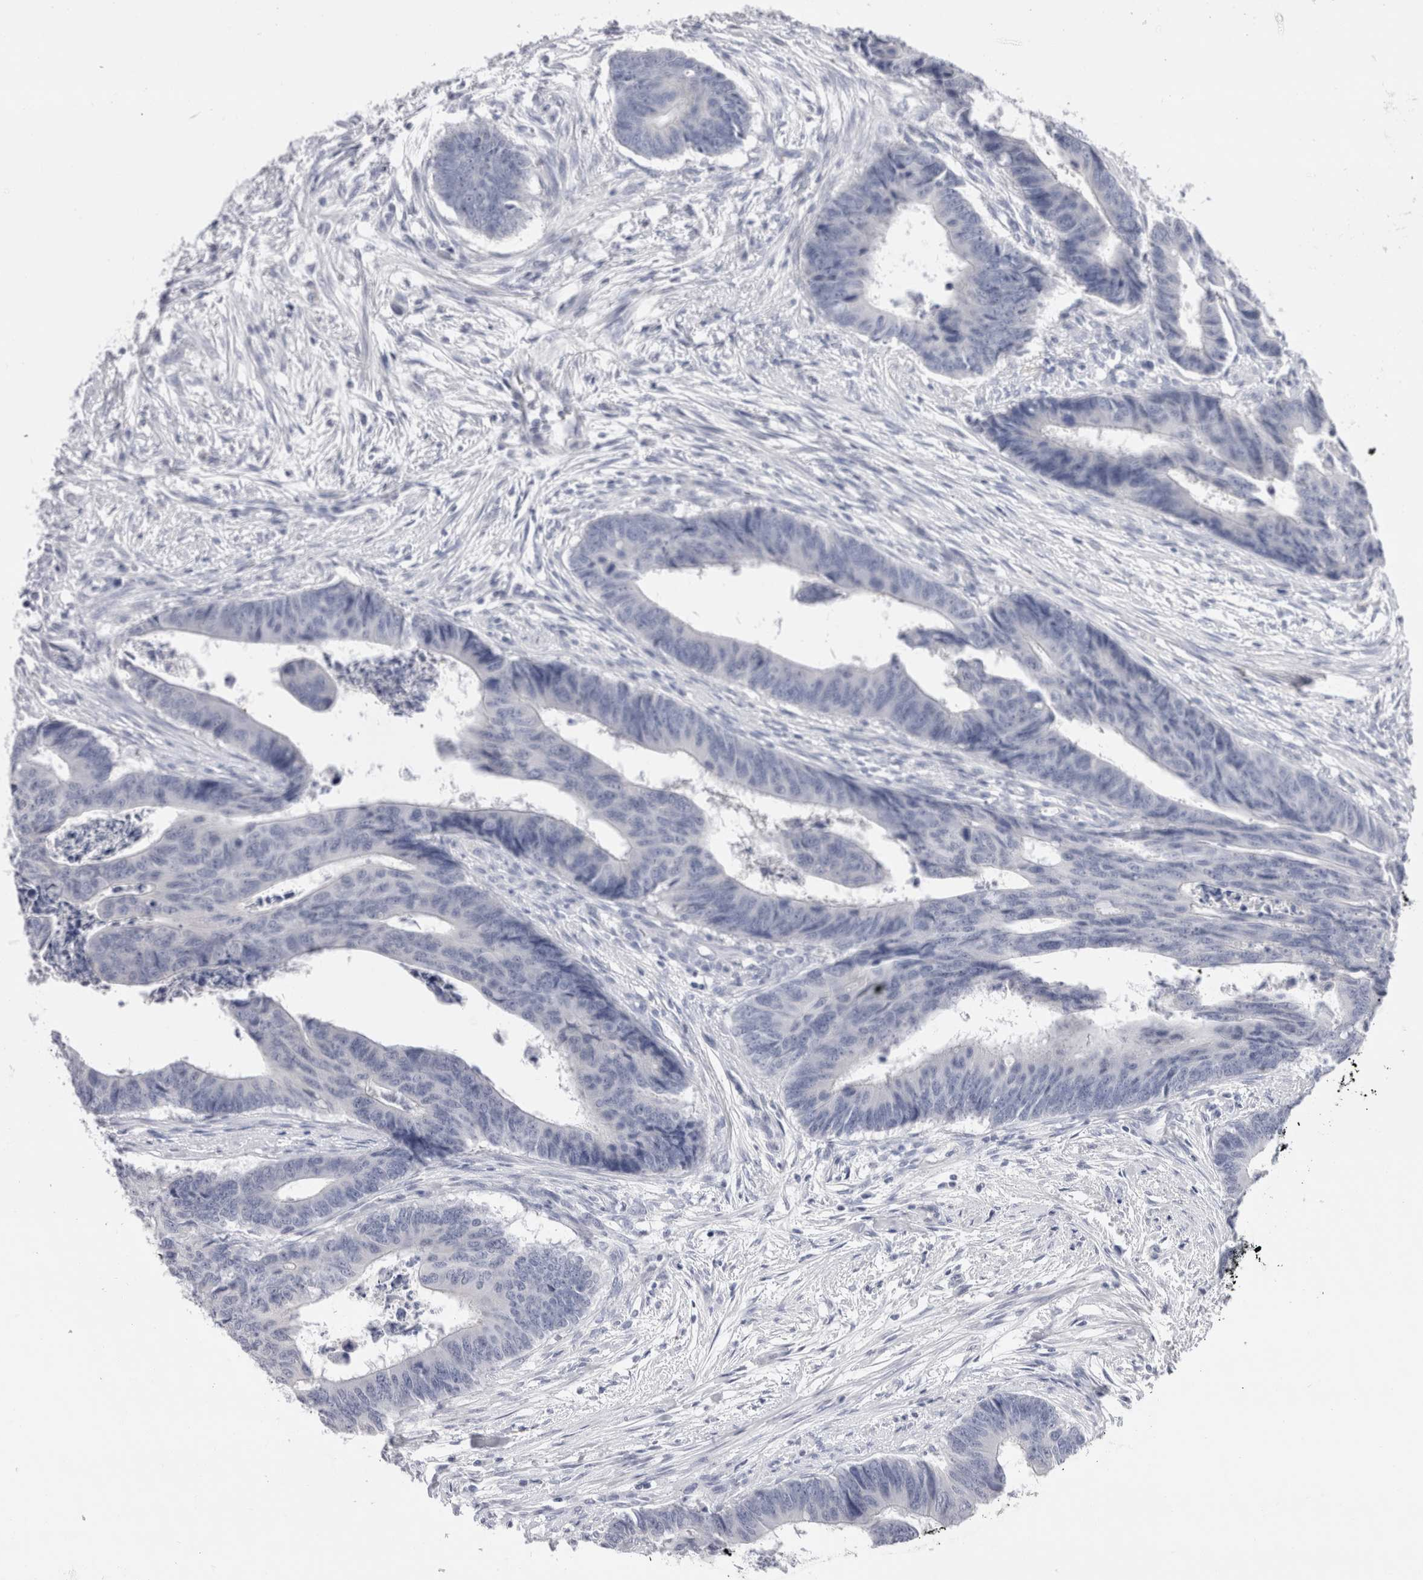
{"staining": {"intensity": "negative", "quantity": "none", "location": "none"}, "tissue": "colorectal cancer", "cell_type": "Tumor cells", "image_type": "cancer", "snomed": [{"axis": "morphology", "description": "Adenocarcinoma, NOS"}, {"axis": "topography", "description": "Rectum"}], "caption": "This is an IHC image of human colorectal cancer. There is no expression in tumor cells.", "gene": "C9orf50", "patient": {"sex": "male", "age": 84}}